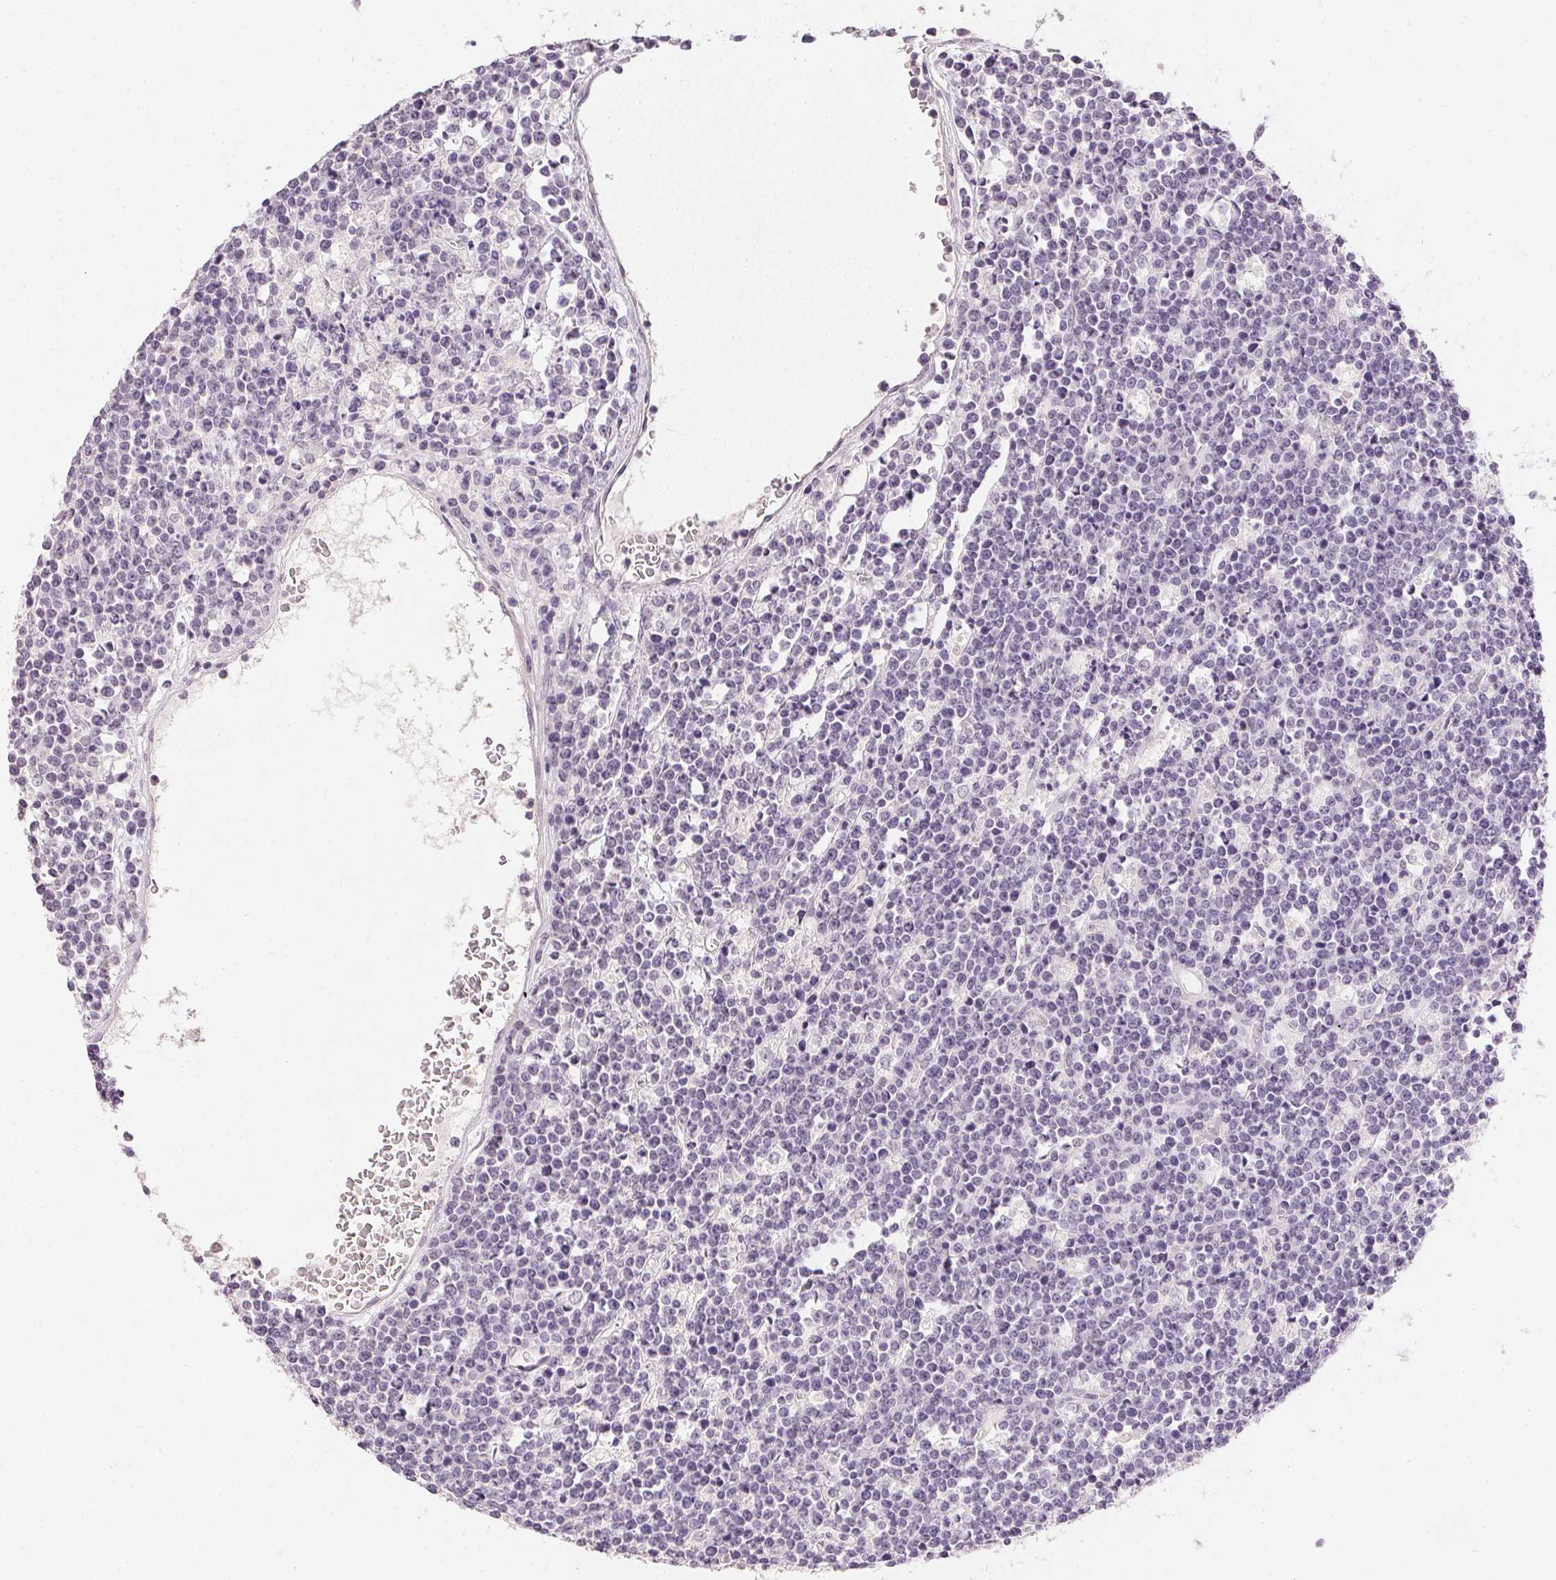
{"staining": {"intensity": "negative", "quantity": "none", "location": "none"}, "tissue": "lymphoma", "cell_type": "Tumor cells", "image_type": "cancer", "snomed": [{"axis": "morphology", "description": "Malignant lymphoma, non-Hodgkin's type, High grade"}, {"axis": "topography", "description": "Ovary"}], "caption": "Immunohistochemistry (IHC) photomicrograph of high-grade malignant lymphoma, non-Hodgkin's type stained for a protein (brown), which shows no expression in tumor cells.", "gene": "PPY", "patient": {"sex": "female", "age": 56}}